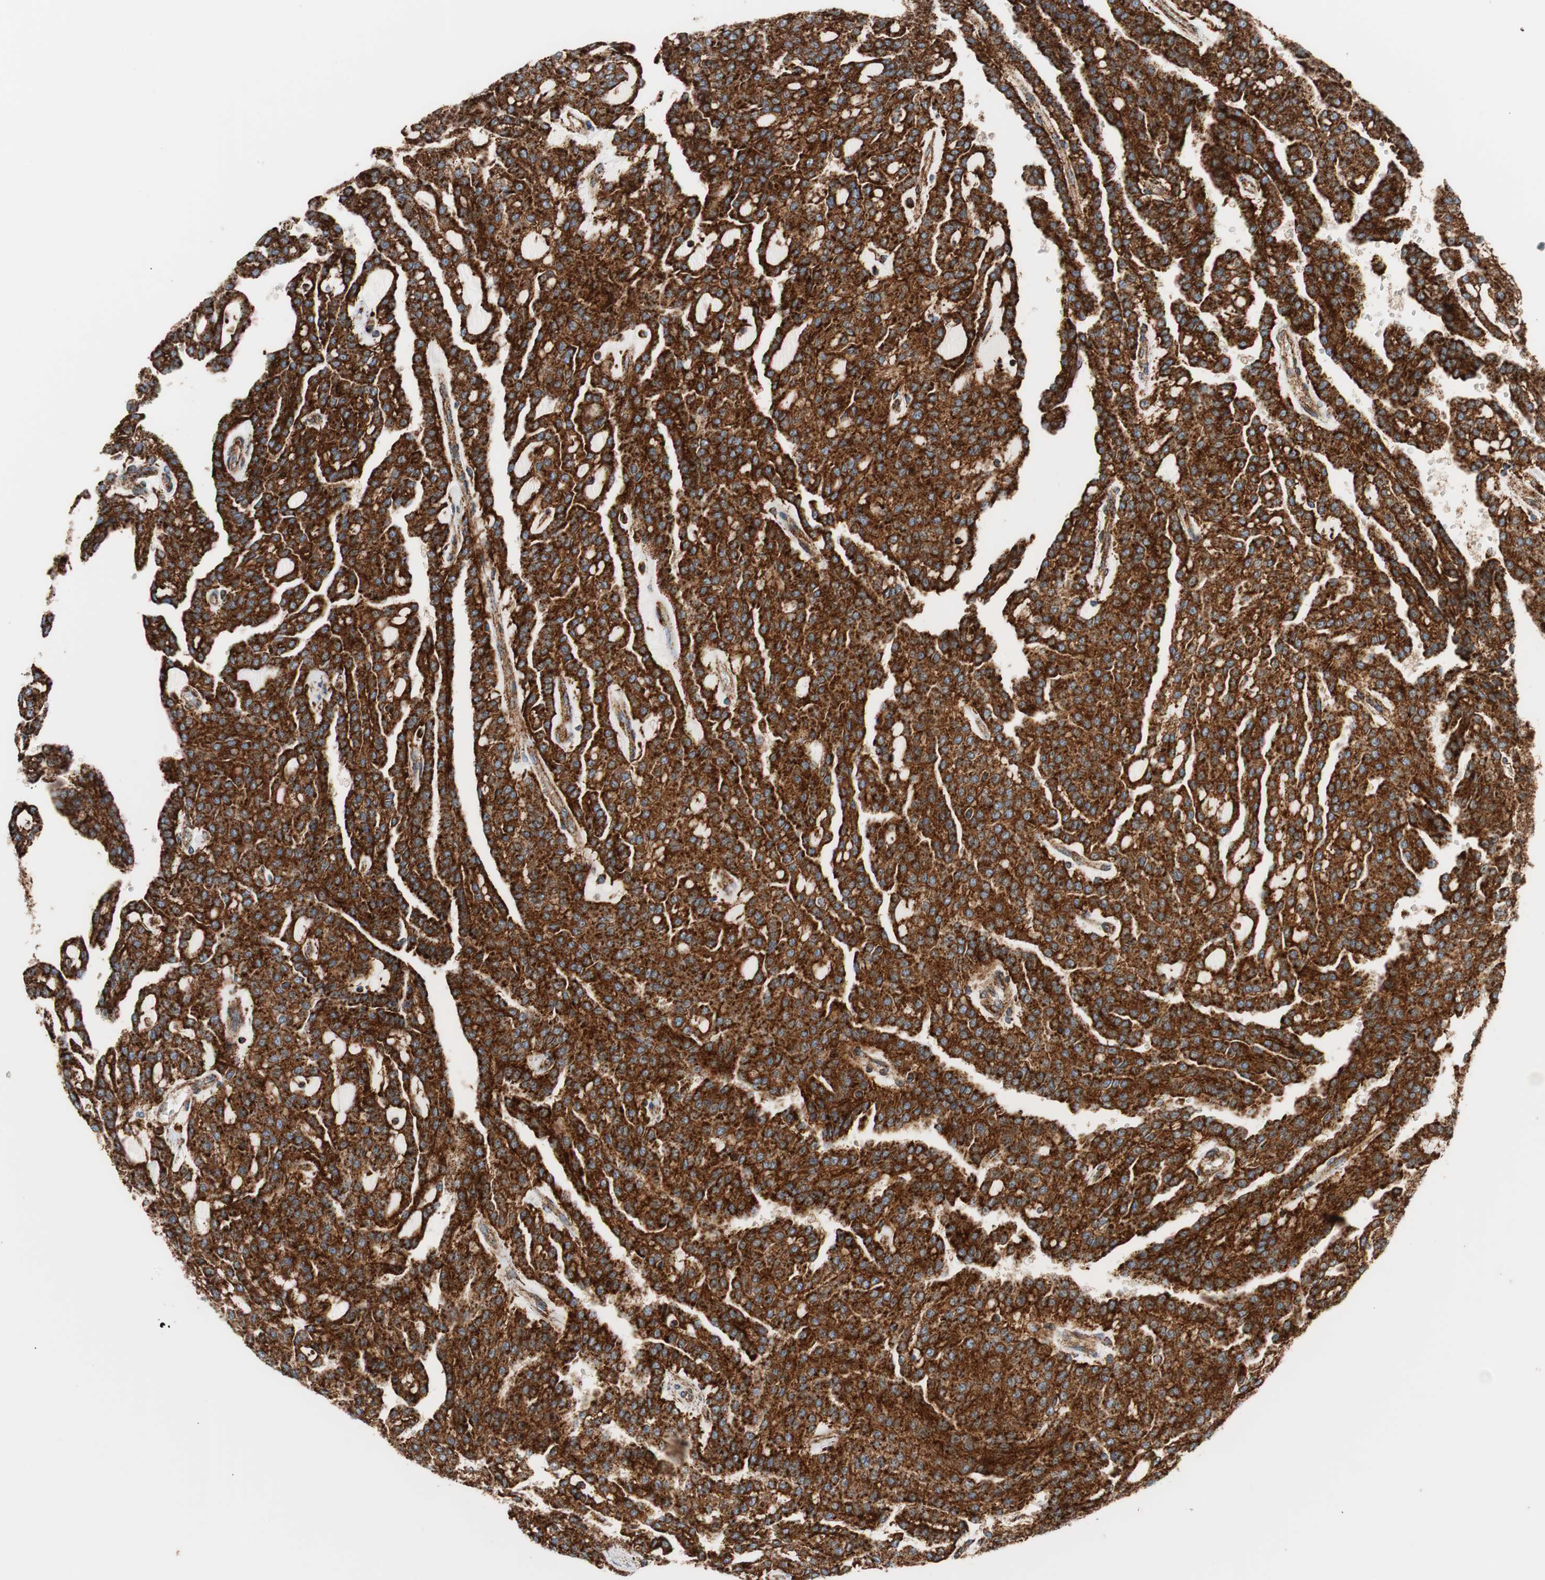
{"staining": {"intensity": "strong", "quantity": ">75%", "location": "cytoplasmic/membranous"}, "tissue": "renal cancer", "cell_type": "Tumor cells", "image_type": "cancer", "snomed": [{"axis": "morphology", "description": "Adenocarcinoma, NOS"}, {"axis": "topography", "description": "Kidney"}], "caption": "Immunohistochemistry micrograph of human renal cancer stained for a protein (brown), which displays high levels of strong cytoplasmic/membranous positivity in about >75% of tumor cells.", "gene": "LAMP1", "patient": {"sex": "male", "age": 63}}